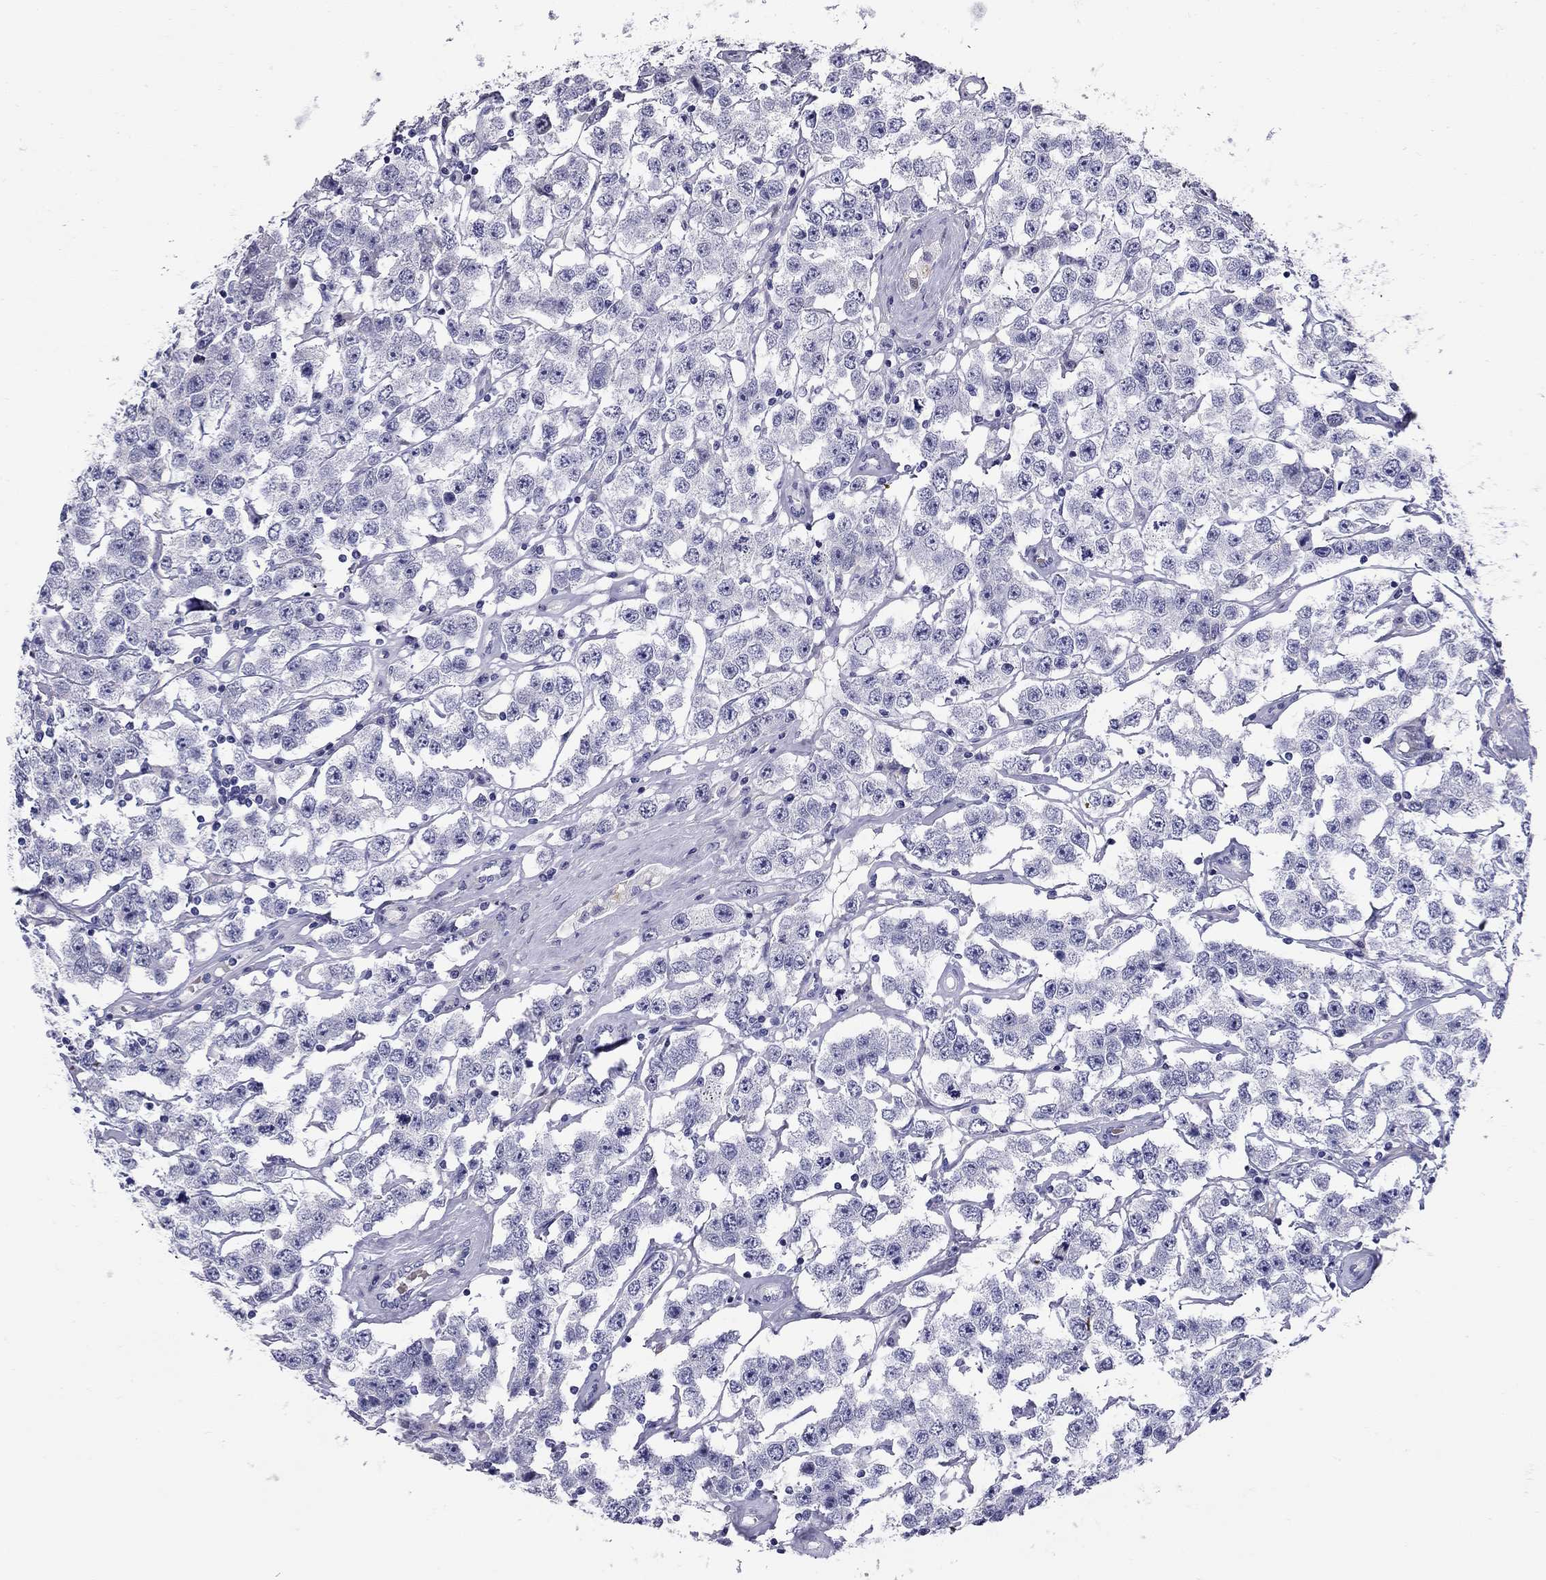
{"staining": {"intensity": "negative", "quantity": "none", "location": "none"}, "tissue": "testis cancer", "cell_type": "Tumor cells", "image_type": "cancer", "snomed": [{"axis": "morphology", "description": "Seminoma, NOS"}, {"axis": "topography", "description": "Testis"}], "caption": "An image of testis cancer (seminoma) stained for a protein reveals no brown staining in tumor cells. (Brightfield microscopy of DAB immunohistochemistry (IHC) at high magnification).", "gene": "C8orf88", "patient": {"sex": "male", "age": 52}}